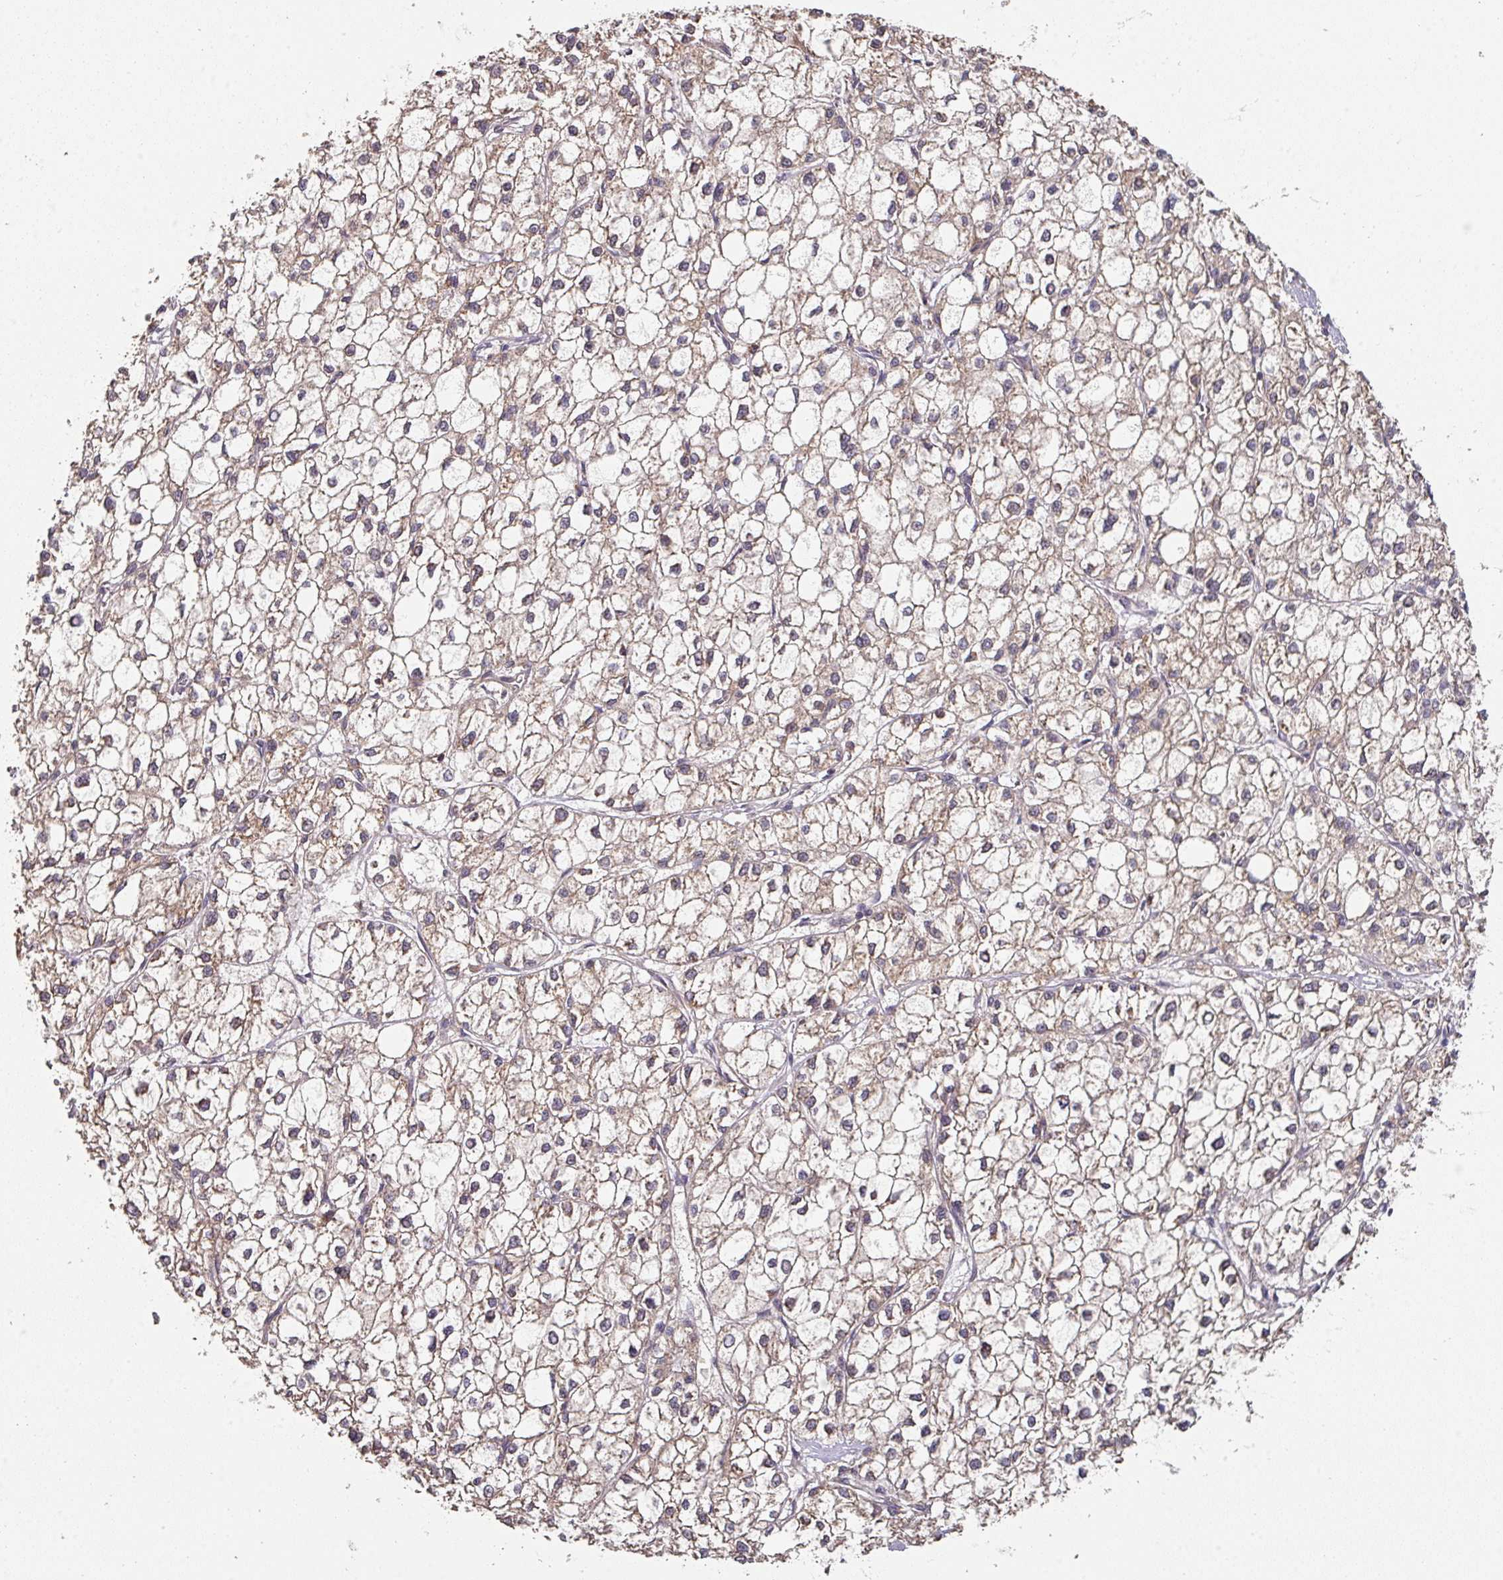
{"staining": {"intensity": "weak", "quantity": "25%-75%", "location": "cytoplasmic/membranous"}, "tissue": "liver cancer", "cell_type": "Tumor cells", "image_type": "cancer", "snomed": [{"axis": "morphology", "description": "Carcinoma, Hepatocellular, NOS"}, {"axis": "topography", "description": "Liver"}], "caption": "Hepatocellular carcinoma (liver) stained with DAB (3,3'-diaminobenzidine) immunohistochemistry shows low levels of weak cytoplasmic/membranous positivity in approximately 25%-75% of tumor cells.", "gene": "ACVR2B", "patient": {"sex": "female", "age": 43}}